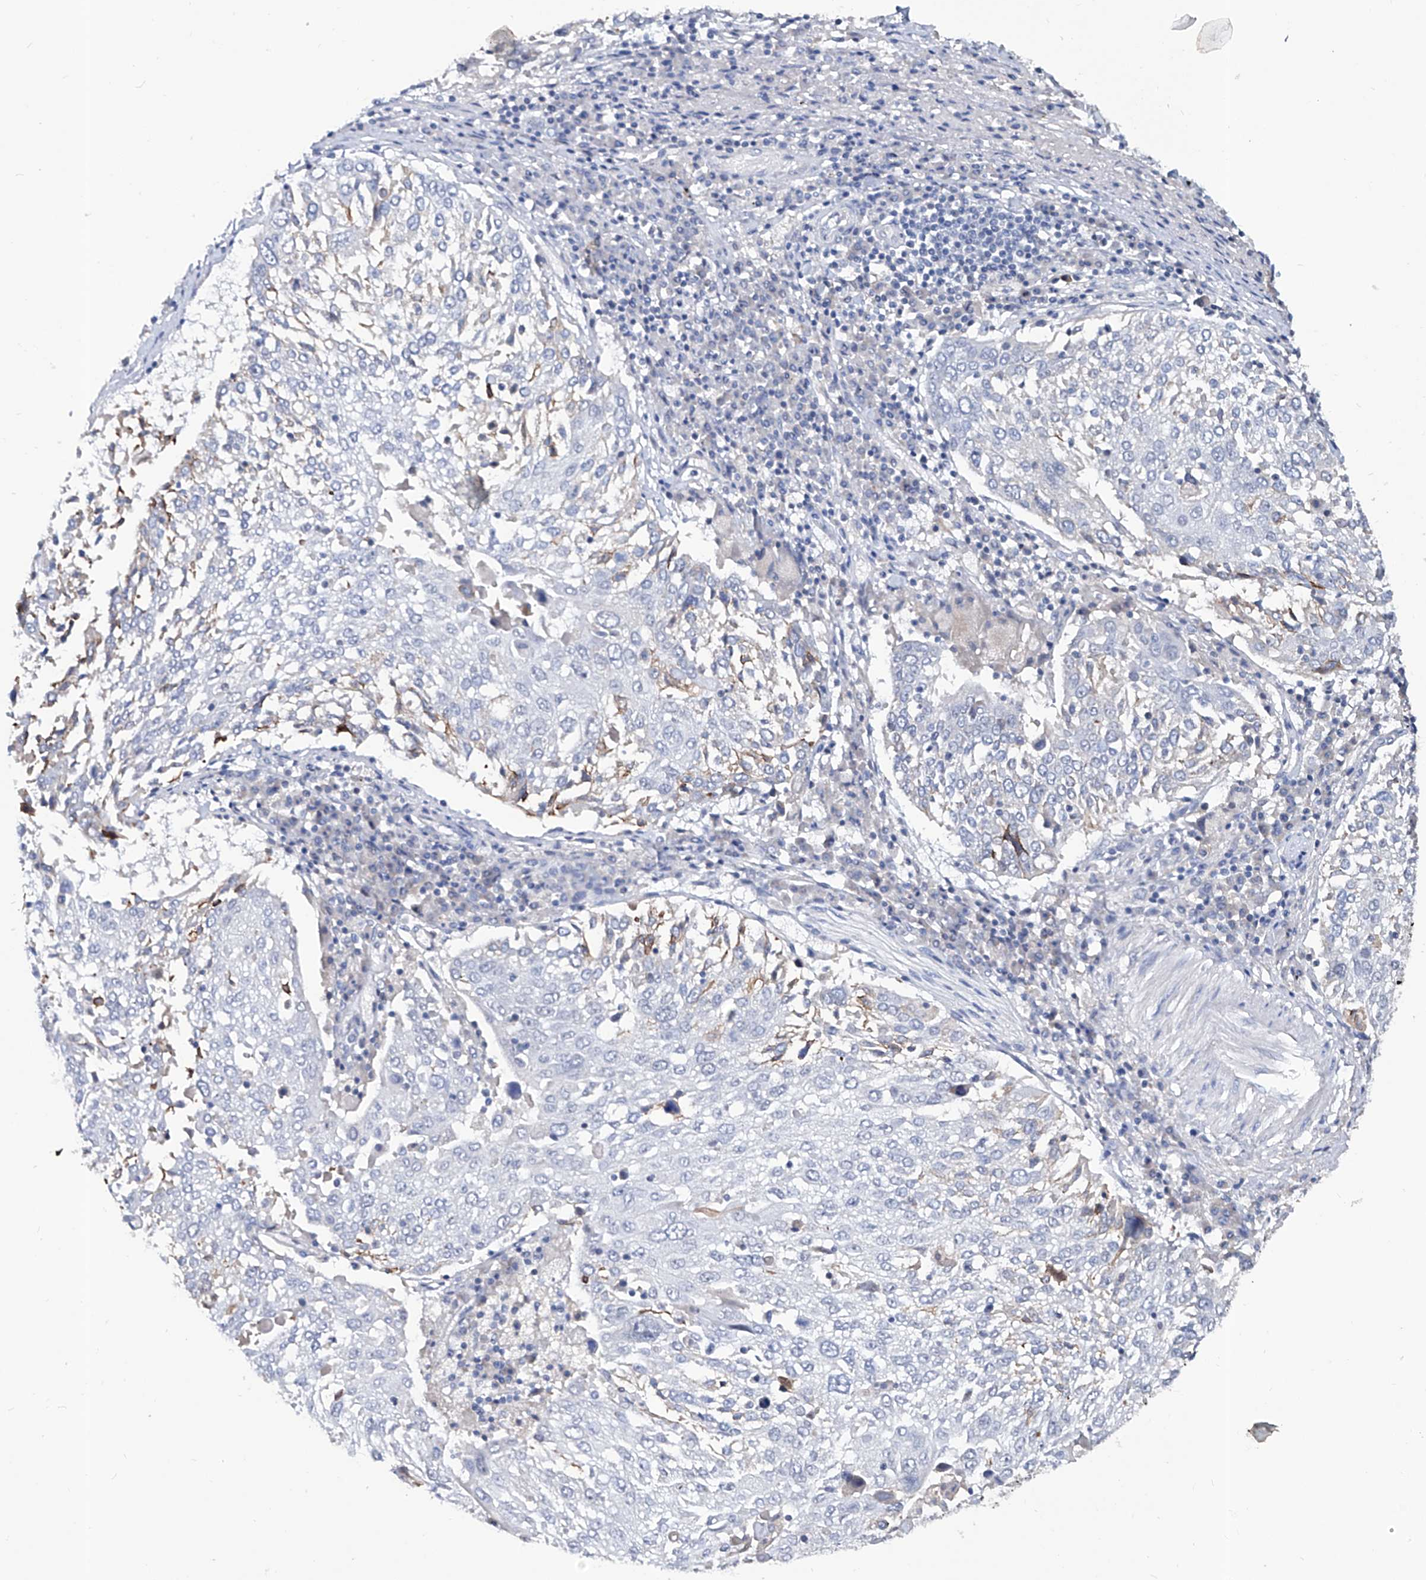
{"staining": {"intensity": "negative", "quantity": "none", "location": "none"}, "tissue": "lung cancer", "cell_type": "Tumor cells", "image_type": "cancer", "snomed": [{"axis": "morphology", "description": "Squamous cell carcinoma, NOS"}, {"axis": "topography", "description": "Lung"}], "caption": "The micrograph displays no staining of tumor cells in lung cancer.", "gene": "KLHL17", "patient": {"sex": "male", "age": 65}}